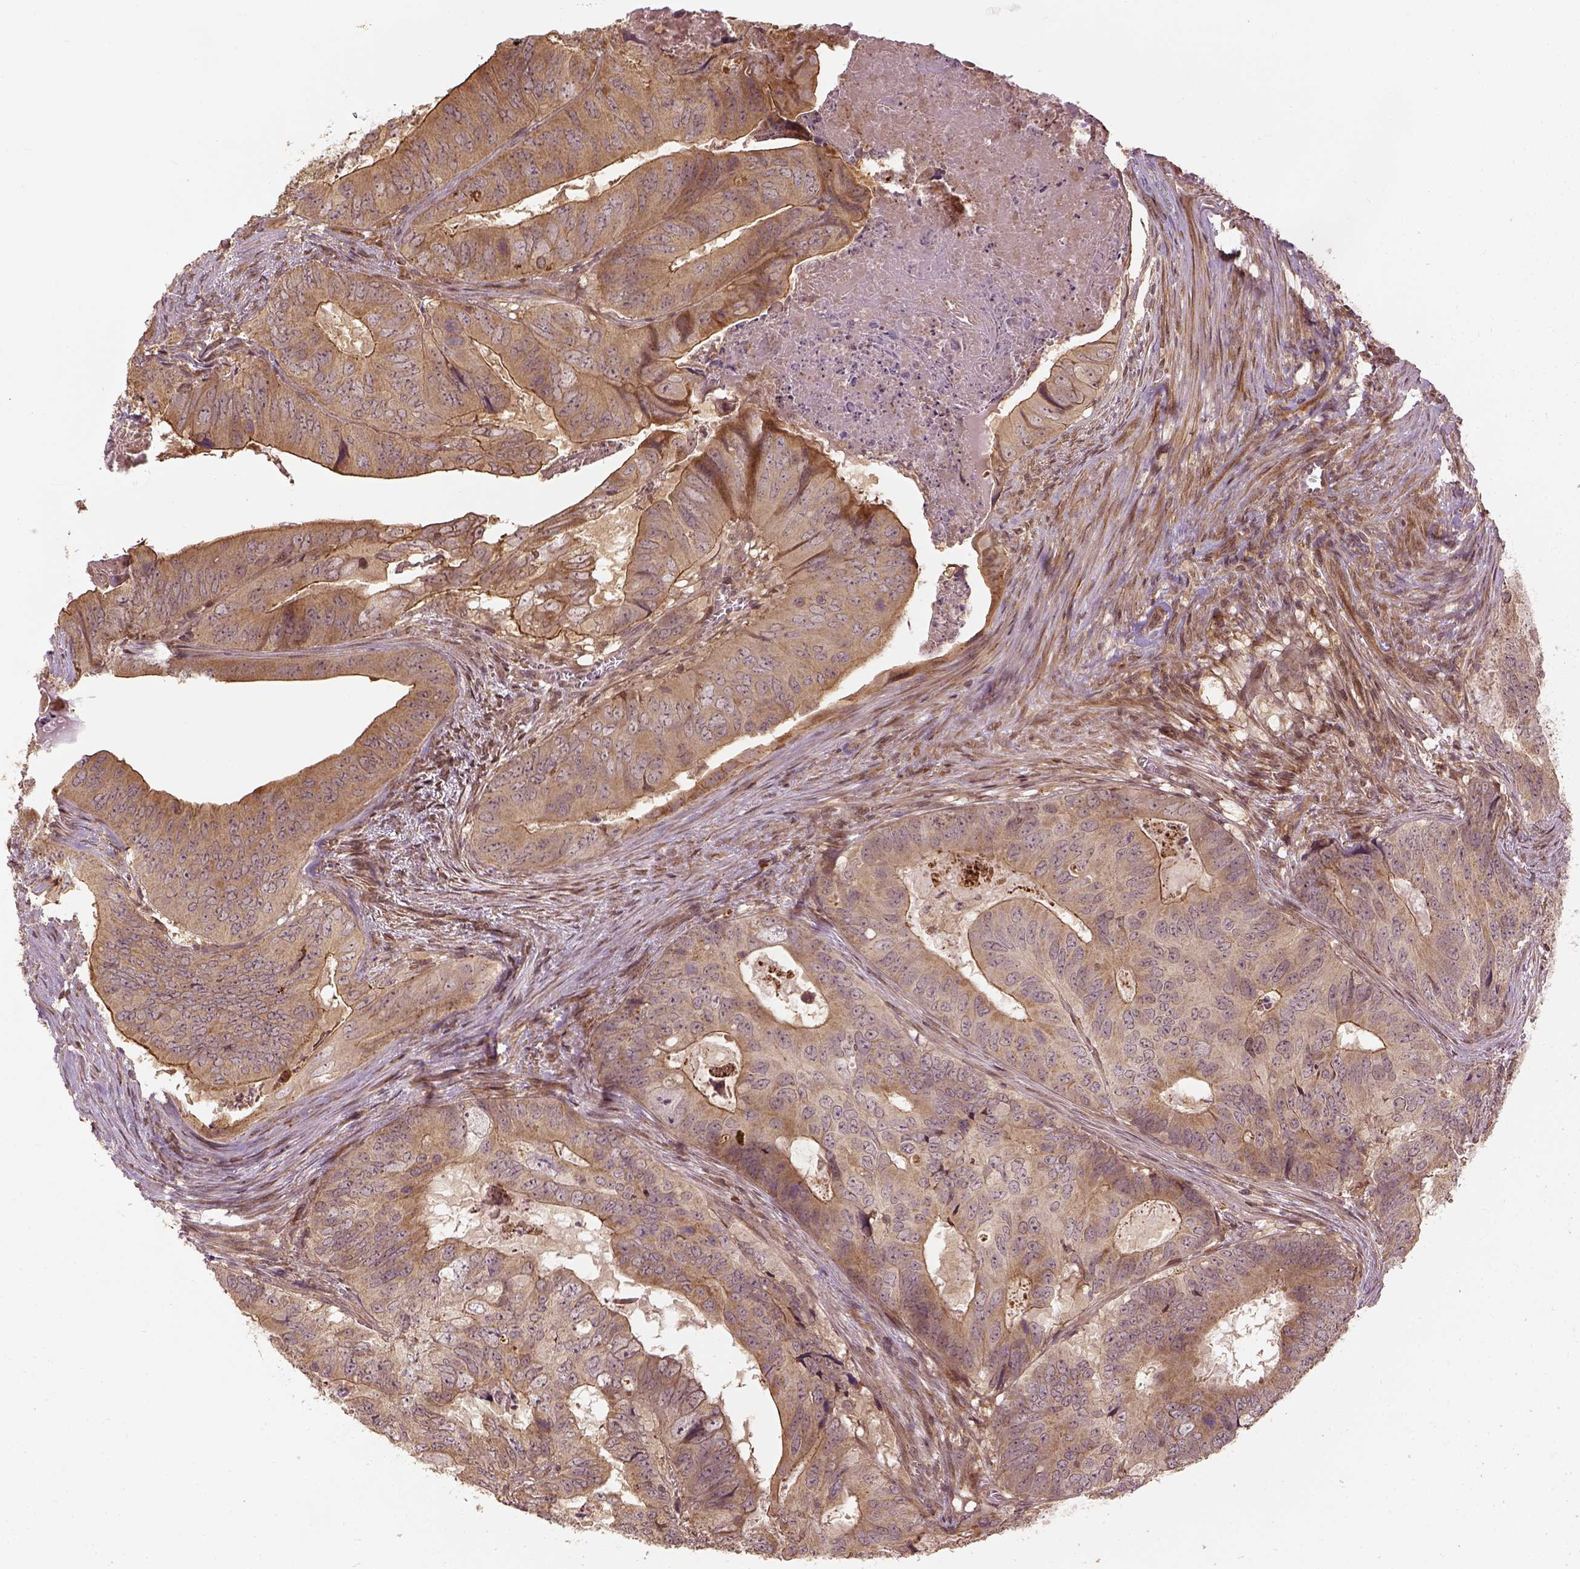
{"staining": {"intensity": "moderate", "quantity": ">75%", "location": "cytoplasmic/membranous"}, "tissue": "colorectal cancer", "cell_type": "Tumor cells", "image_type": "cancer", "snomed": [{"axis": "morphology", "description": "Adenocarcinoma, NOS"}, {"axis": "topography", "description": "Colon"}], "caption": "A medium amount of moderate cytoplasmic/membranous positivity is present in about >75% of tumor cells in colorectal adenocarcinoma tissue.", "gene": "VEGFA", "patient": {"sex": "male", "age": 79}}